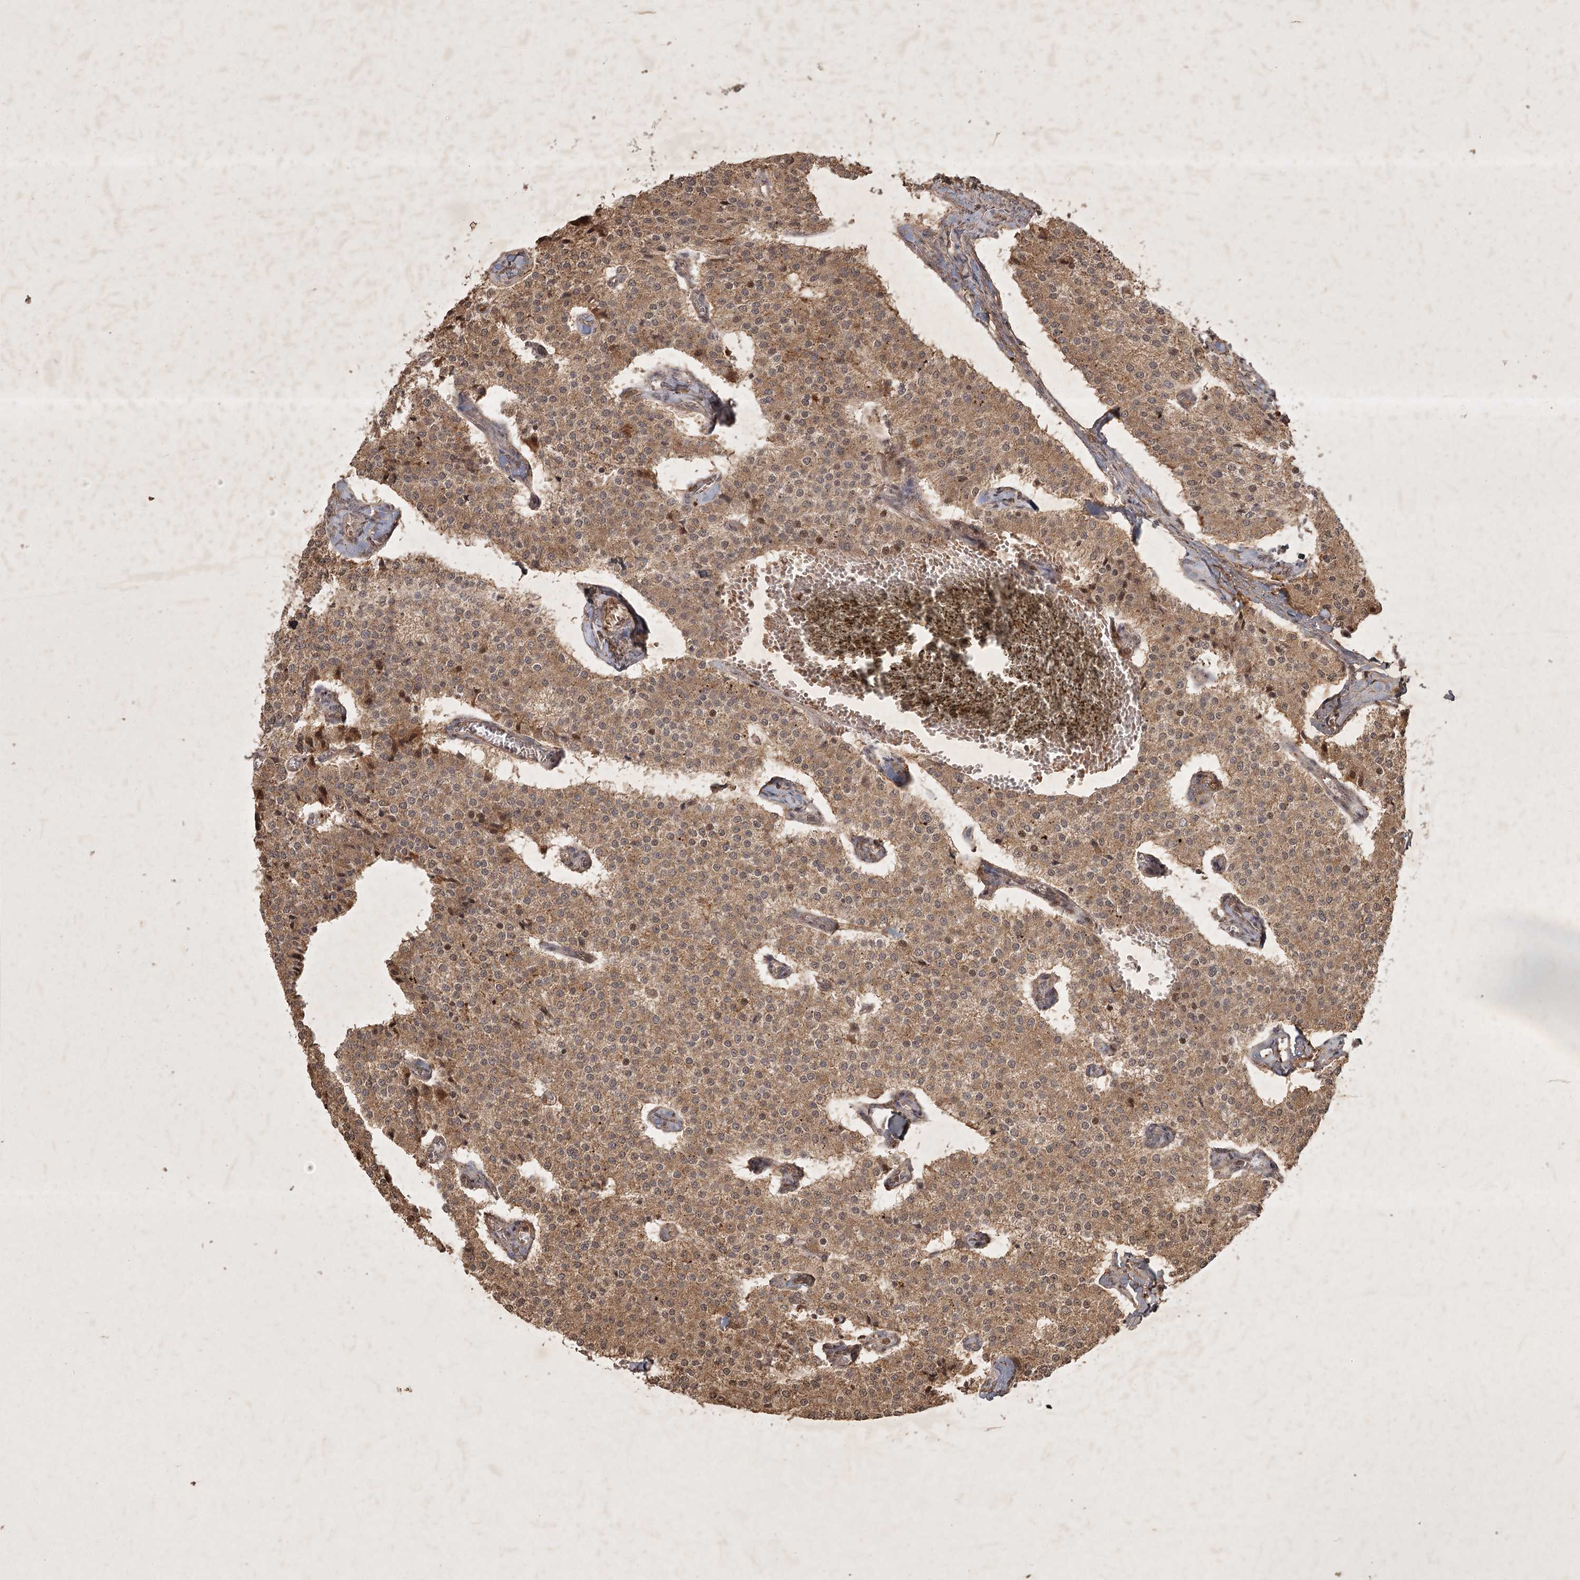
{"staining": {"intensity": "moderate", "quantity": ">75%", "location": "cytoplasmic/membranous"}, "tissue": "carcinoid", "cell_type": "Tumor cells", "image_type": "cancer", "snomed": [{"axis": "morphology", "description": "Carcinoid, malignant, NOS"}, {"axis": "topography", "description": "Colon"}], "caption": "Immunohistochemical staining of human malignant carcinoid shows medium levels of moderate cytoplasmic/membranous positivity in about >75% of tumor cells.", "gene": "ARL13A", "patient": {"sex": "female", "age": 52}}